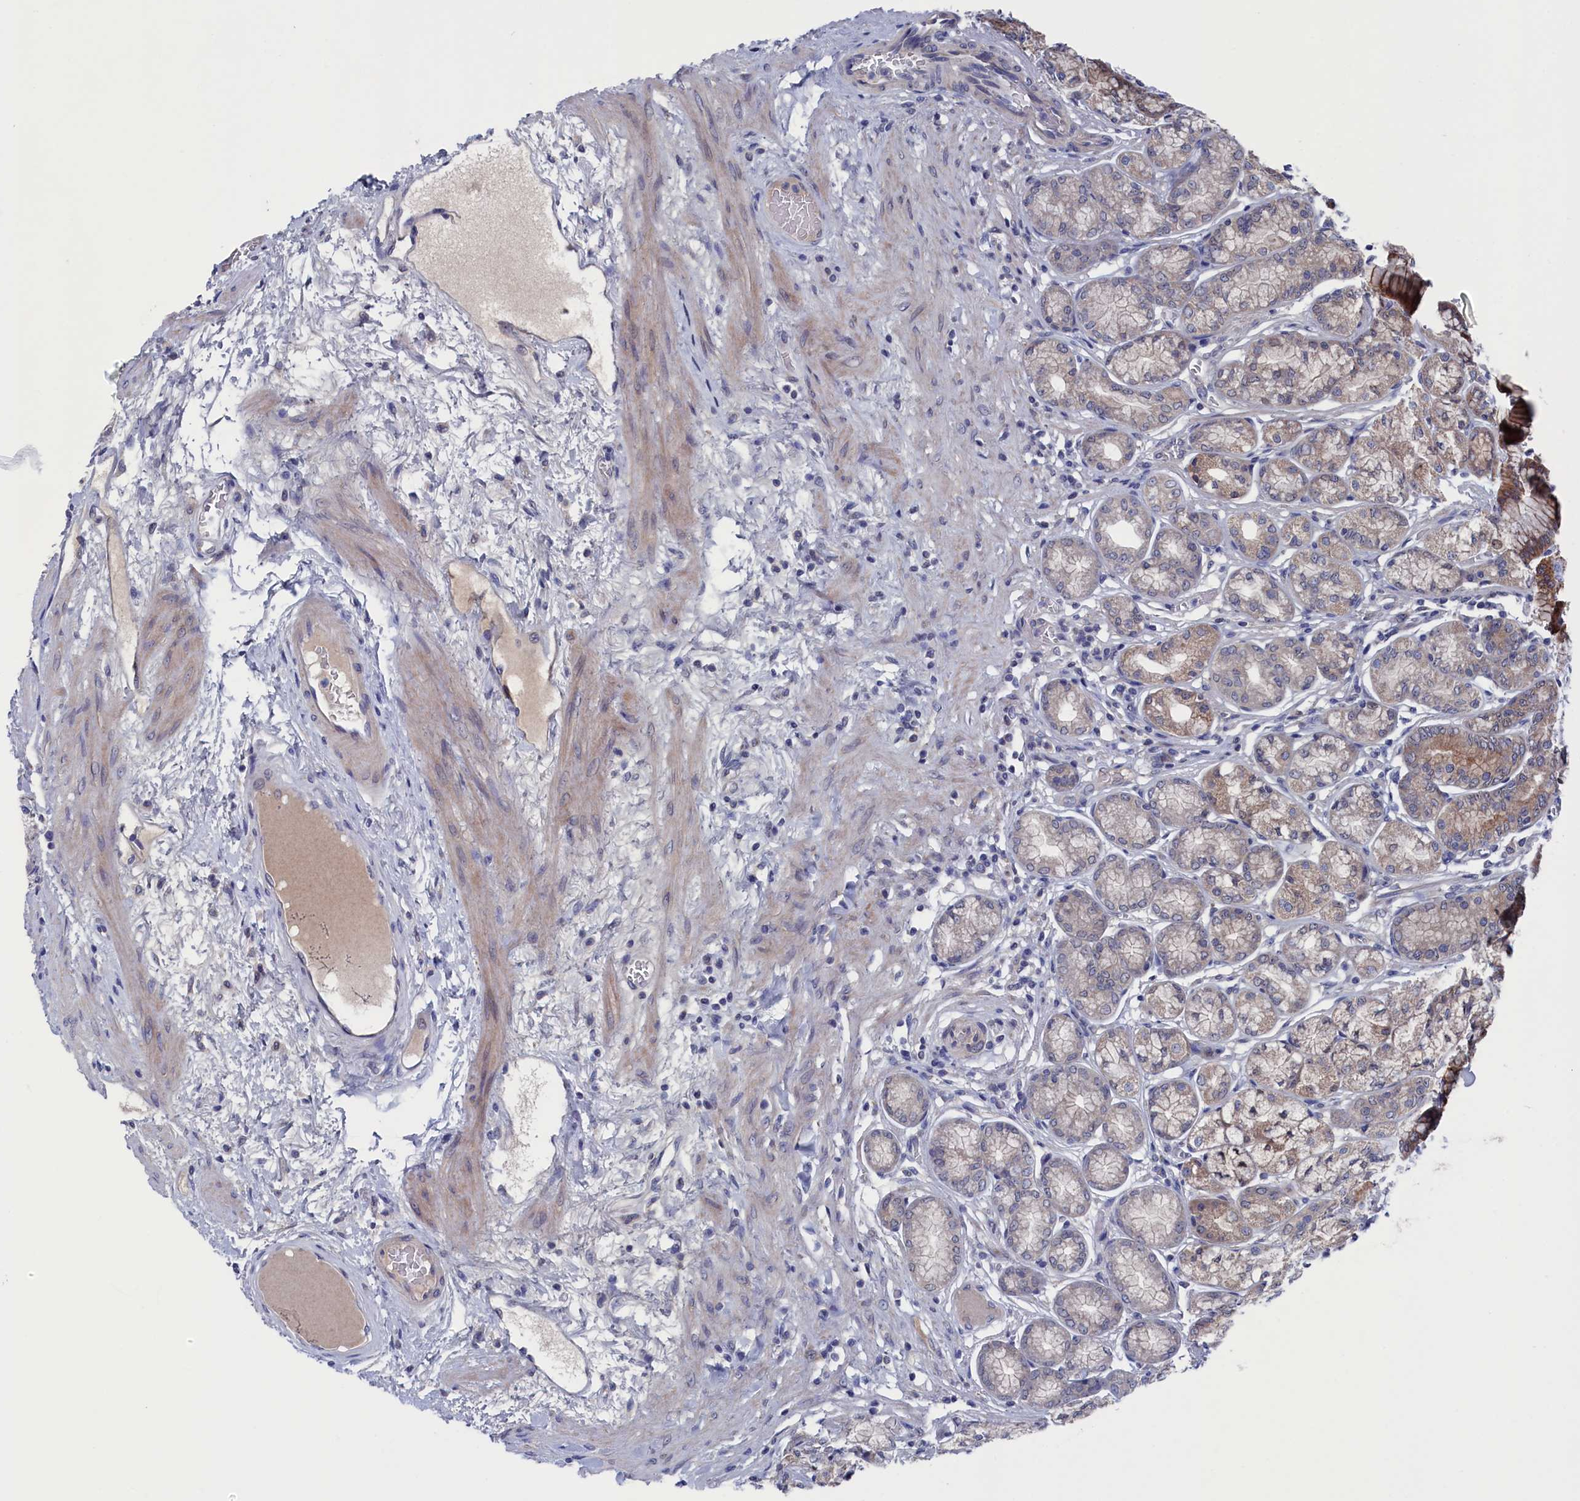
{"staining": {"intensity": "strong", "quantity": "25%-75%", "location": "cytoplasmic/membranous"}, "tissue": "stomach", "cell_type": "Glandular cells", "image_type": "normal", "snomed": [{"axis": "morphology", "description": "Normal tissue, NOS"}, {"axis": "morphology", "description": "Adenocarcinoma, NOS"}, {"axis": "morphology", "description": "Adenocarcinoma, High grade"}, {"axis": "topography", "description": "Stomach, upper"}, {"axis": "topography", "description": "Stomach"}], "caption": "Glandular cells show high levels of strong cytoplasmic/membranous staining in about 25%-75% of cells in benign stomach. (Stains: DAB (3,3'-diaminobenzidine) in brown, nuclei in blue, Microscopy: brightfield microscopy at high magnification).", "gene": "SPATA13", "patient": {"sex": "female", "age": 65}}